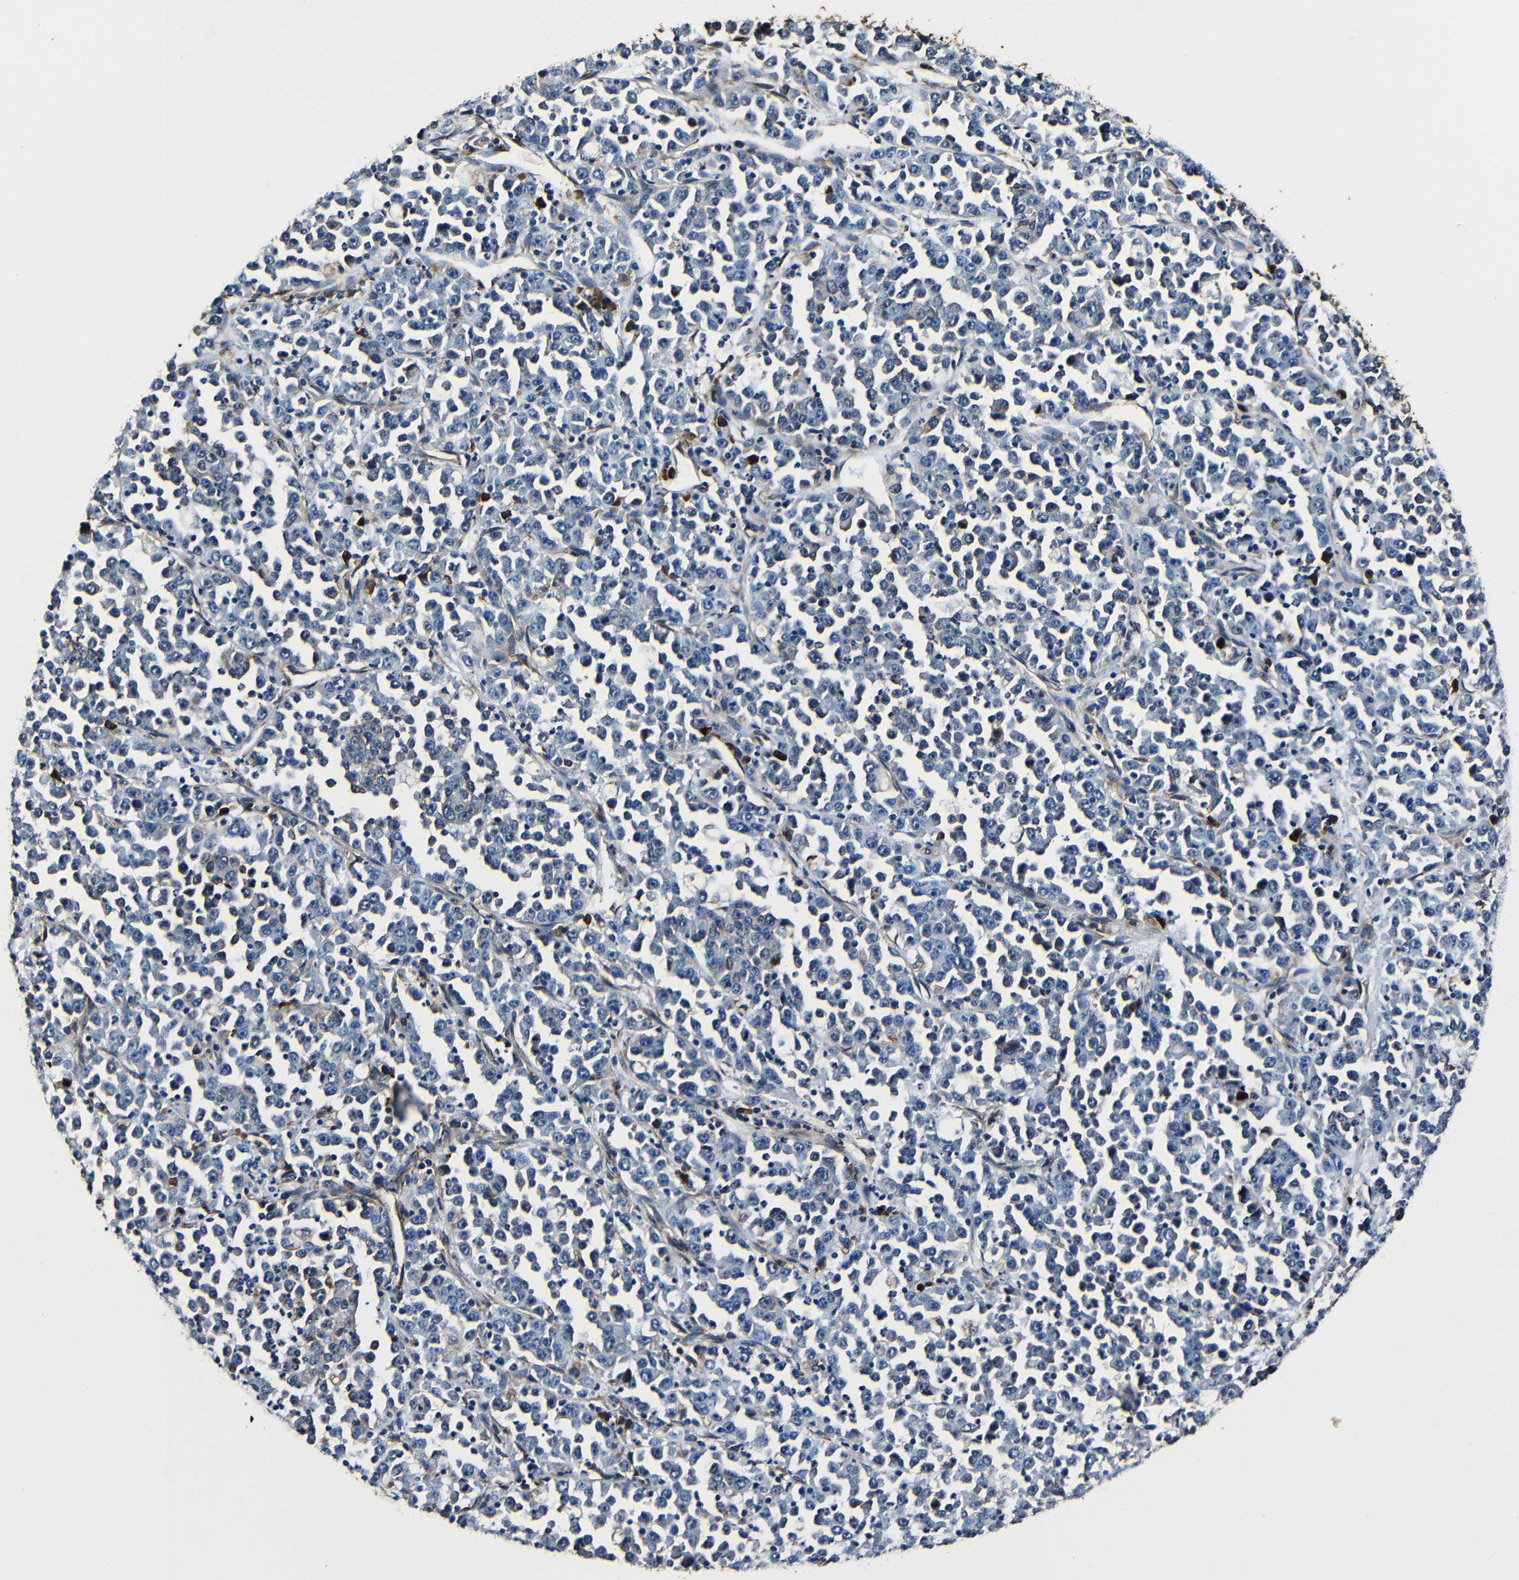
{"staining": {"intensity": "negative", "quantity": "none", "location": "none"}, "tissue": "stomach cancer", "cell_type": "Tumor cells", "image_type": "cancer", "snomed": [{"axis": "morphology", "description": "Normal tissue, NOS"}, {"axis": "morphology", "description": "Adenocarcinoma, NOS"}, {"axis": "topography", "description": "Stomach, upper"}, {"axis": "topography", "description": "Stomach"}], "caption": "High magnification brightfield microscopy of stomach cancer (adenocarcinoma) stained with DAB (brown) and counterstained with hematoxylin (blue): tumor cells show no significant positivity. (DAB IHC with hematoxylin counter stain).", "gene": "RRBP1", "patient": {"sex": "male", "age": 59}}